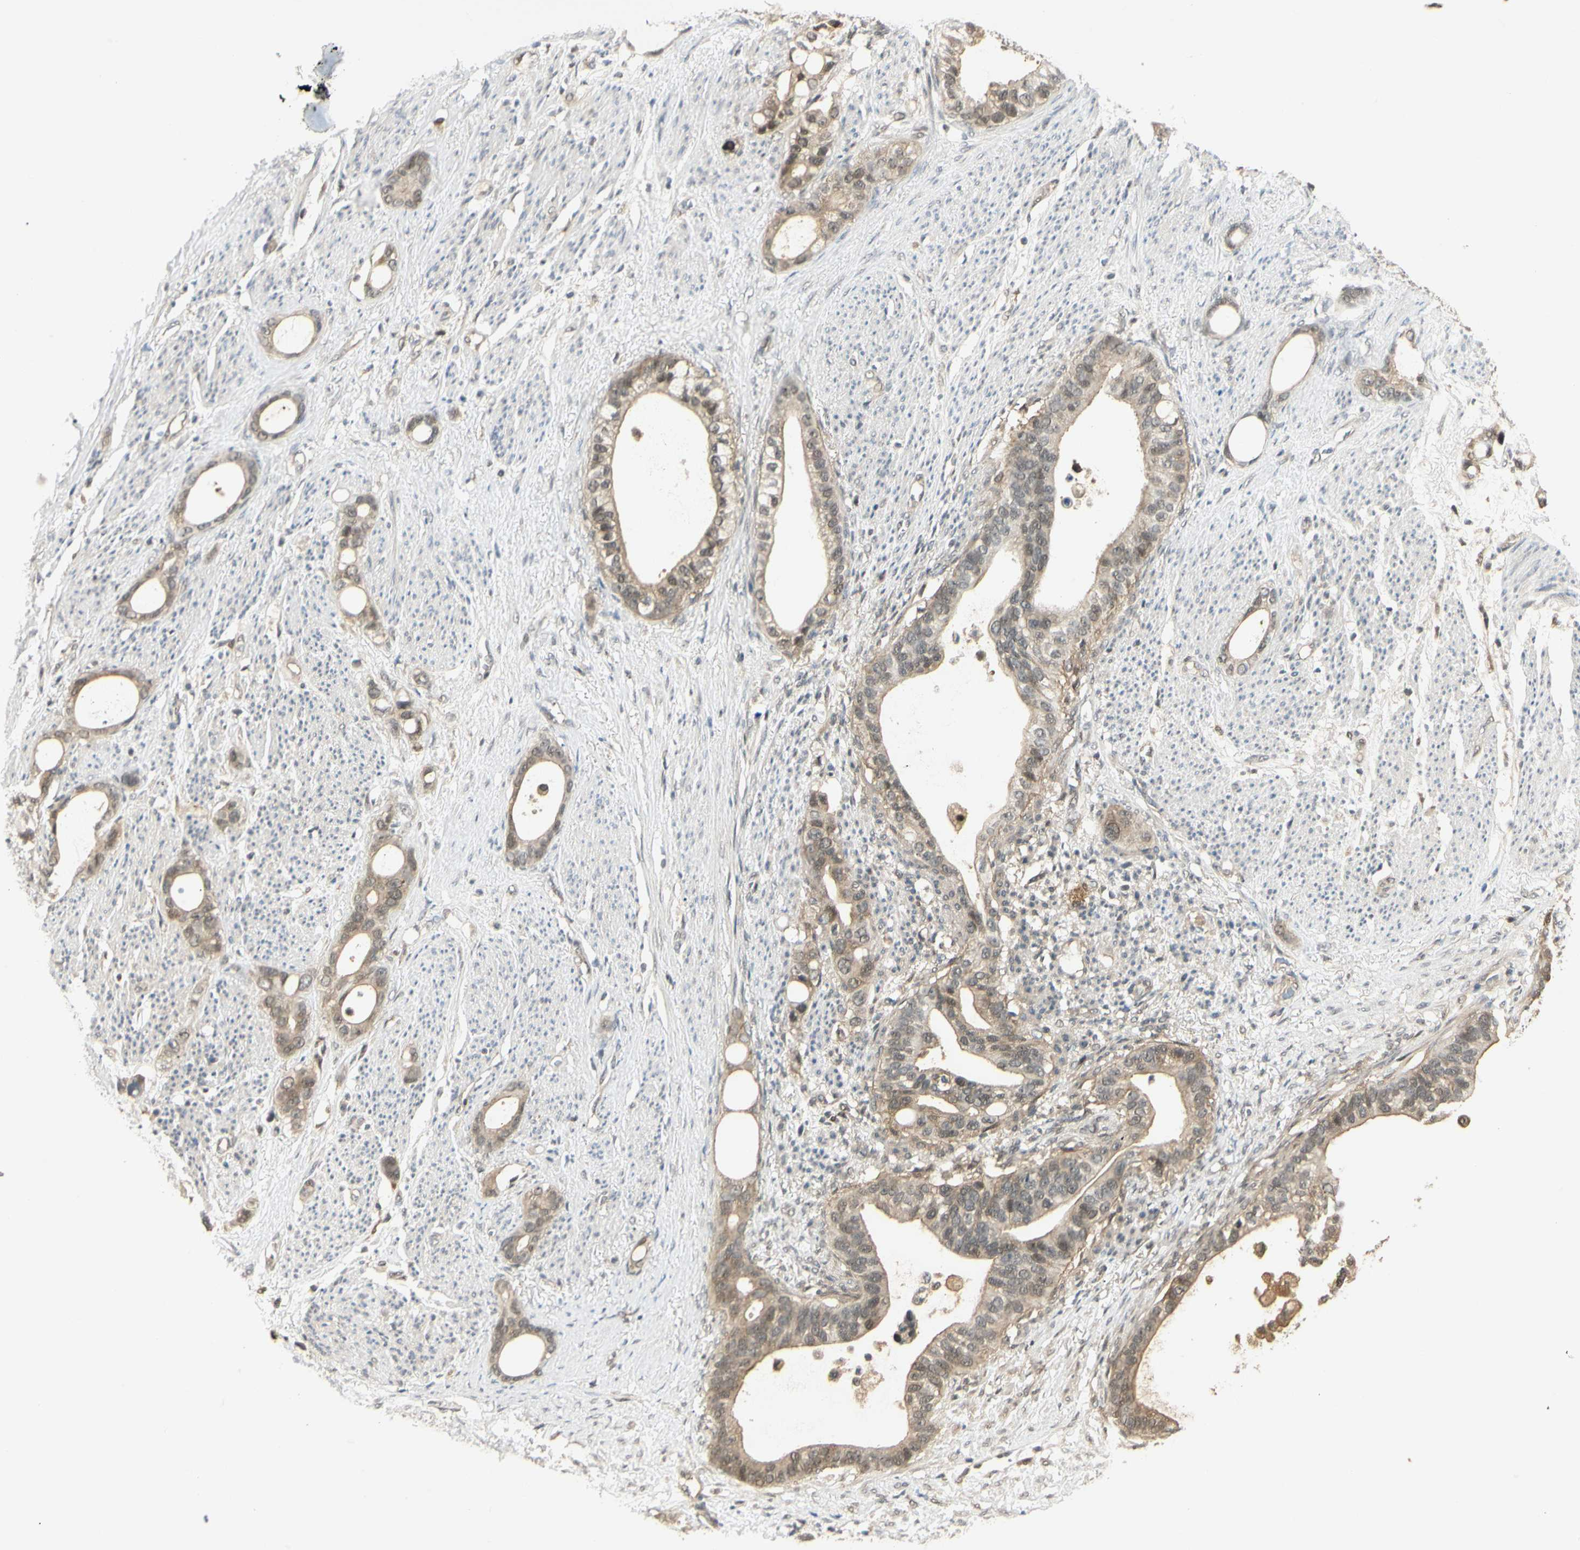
{"staining": {"intensity": "weak", "quantity": ">75%", "location": "cytoplasmic/membranous,nuclear"}, "tissue": "stomach cancer", "cell_type": "Tumor cells", "image_type": "cancer", "snomed": [{"axis": "morphology", "description": "Adenocarcinoma, NOS"}, {"axis": "topography", "description": "Stomach"}], "caption": "IHC staining of stomach adenocarcinoma, which demonstrates low levels of weak cytoplasmic/membranous and nuclear staining in approximately >75% of tumor cells indicating weak cytoplasmic/membranous and nuclear protein staining. The staining was performed using DAB (3,3'-diaminobenzidine) (brown) for protein detection and nuclei were counterstained in hematoxylin (blue).", "gene": "UBE2Z", "patient": {"sex": "female", "age": 75}}